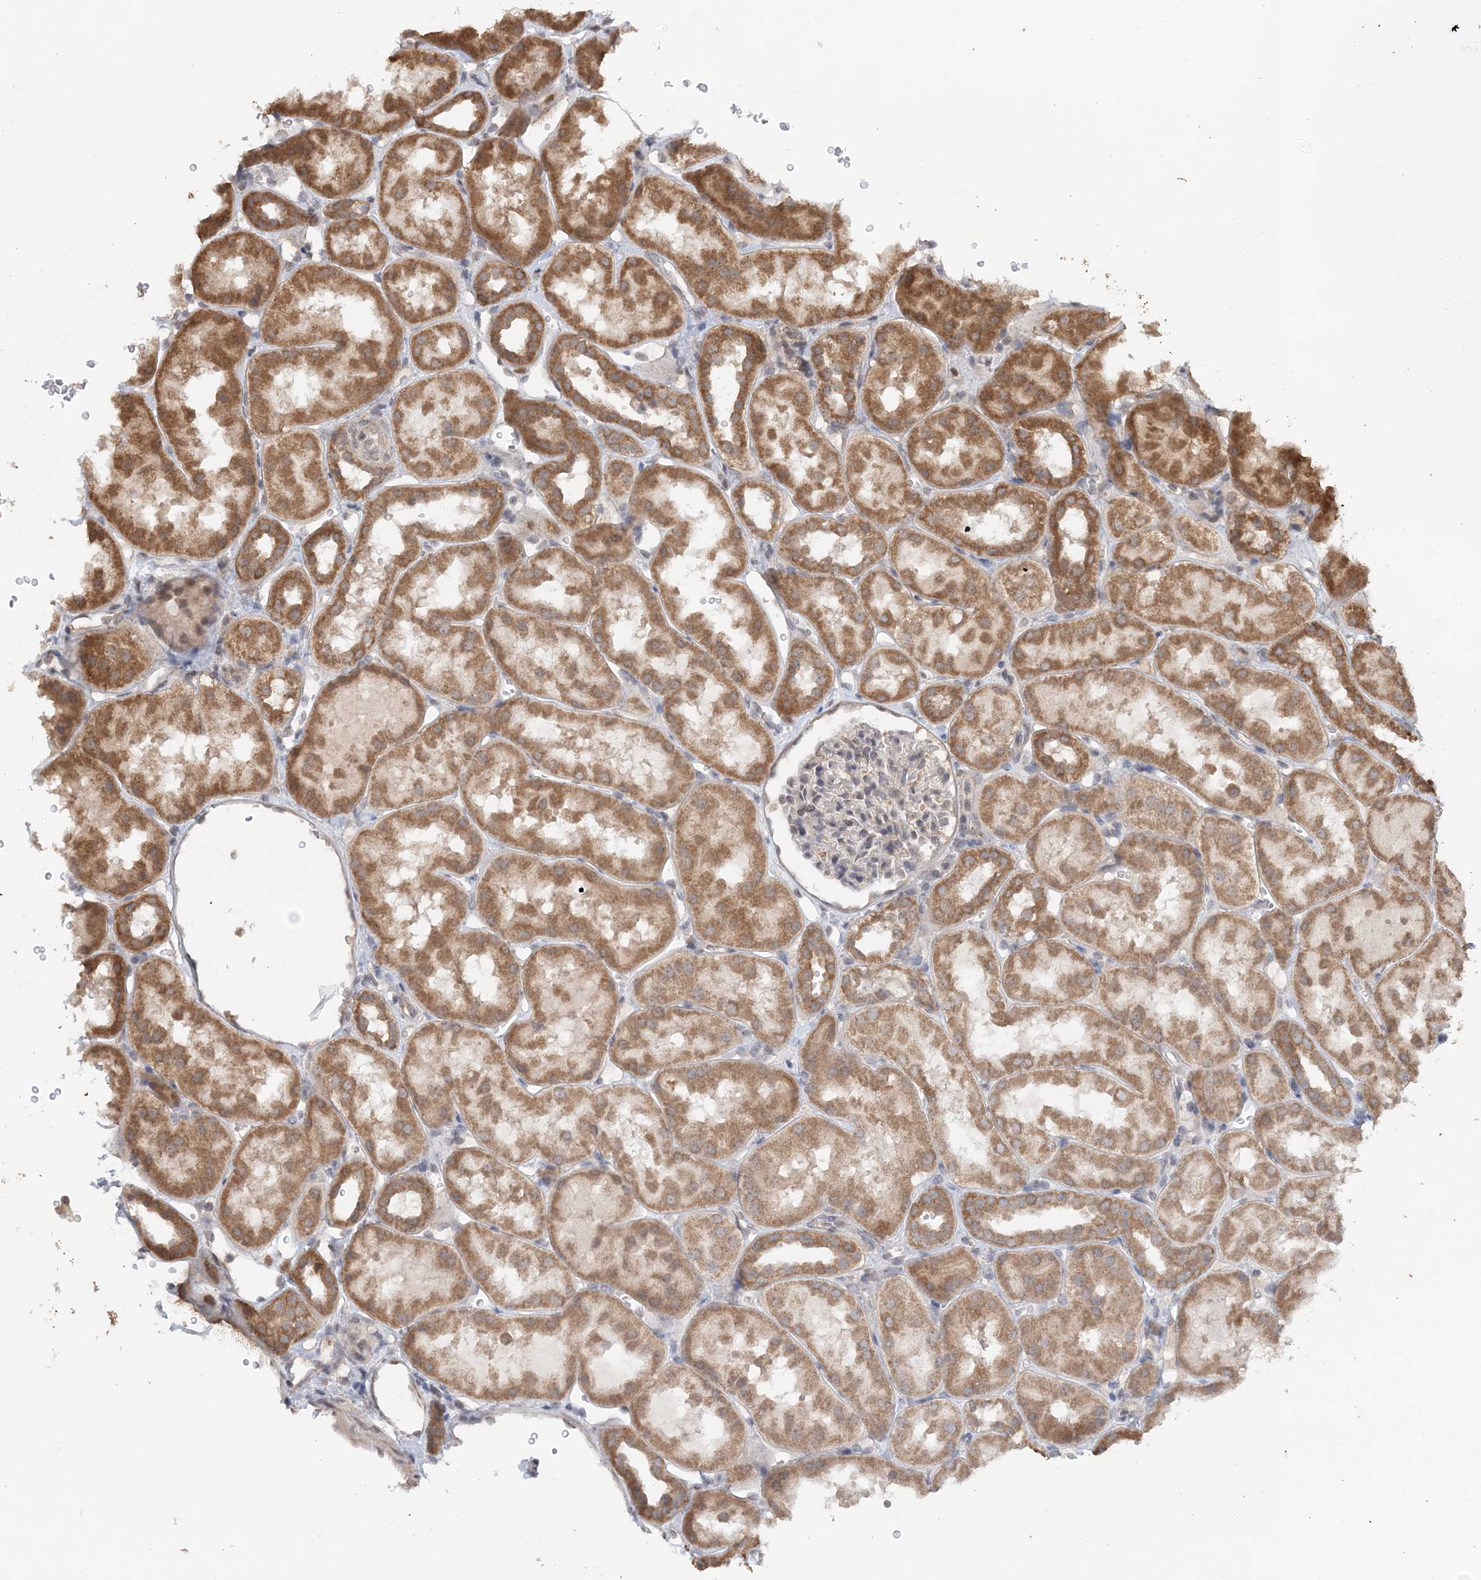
{"staining": {"intensity": "weak", "quantity": "<25%", "location": "cytoplasmic/membranous"}, "tissue": "kidney", "cell_type": "Cells in glomeruli", "image_type": "normal", "snomed": [{"axis": "morphology", "description": "Normal tissue, NOS"}, {"axis": "topography", "description": "Kidney"}, {"axis": "topography", "description": "Urinary bladder"}], "caption": "DAB (3,3'-diaminobenzidine) immunohistochemical staining of unremarkable human kidney exhibits no significant positivity in cells in glomeruli.", "gene": "FBXO38", "patient": {"sex": "male", "age": 16}}